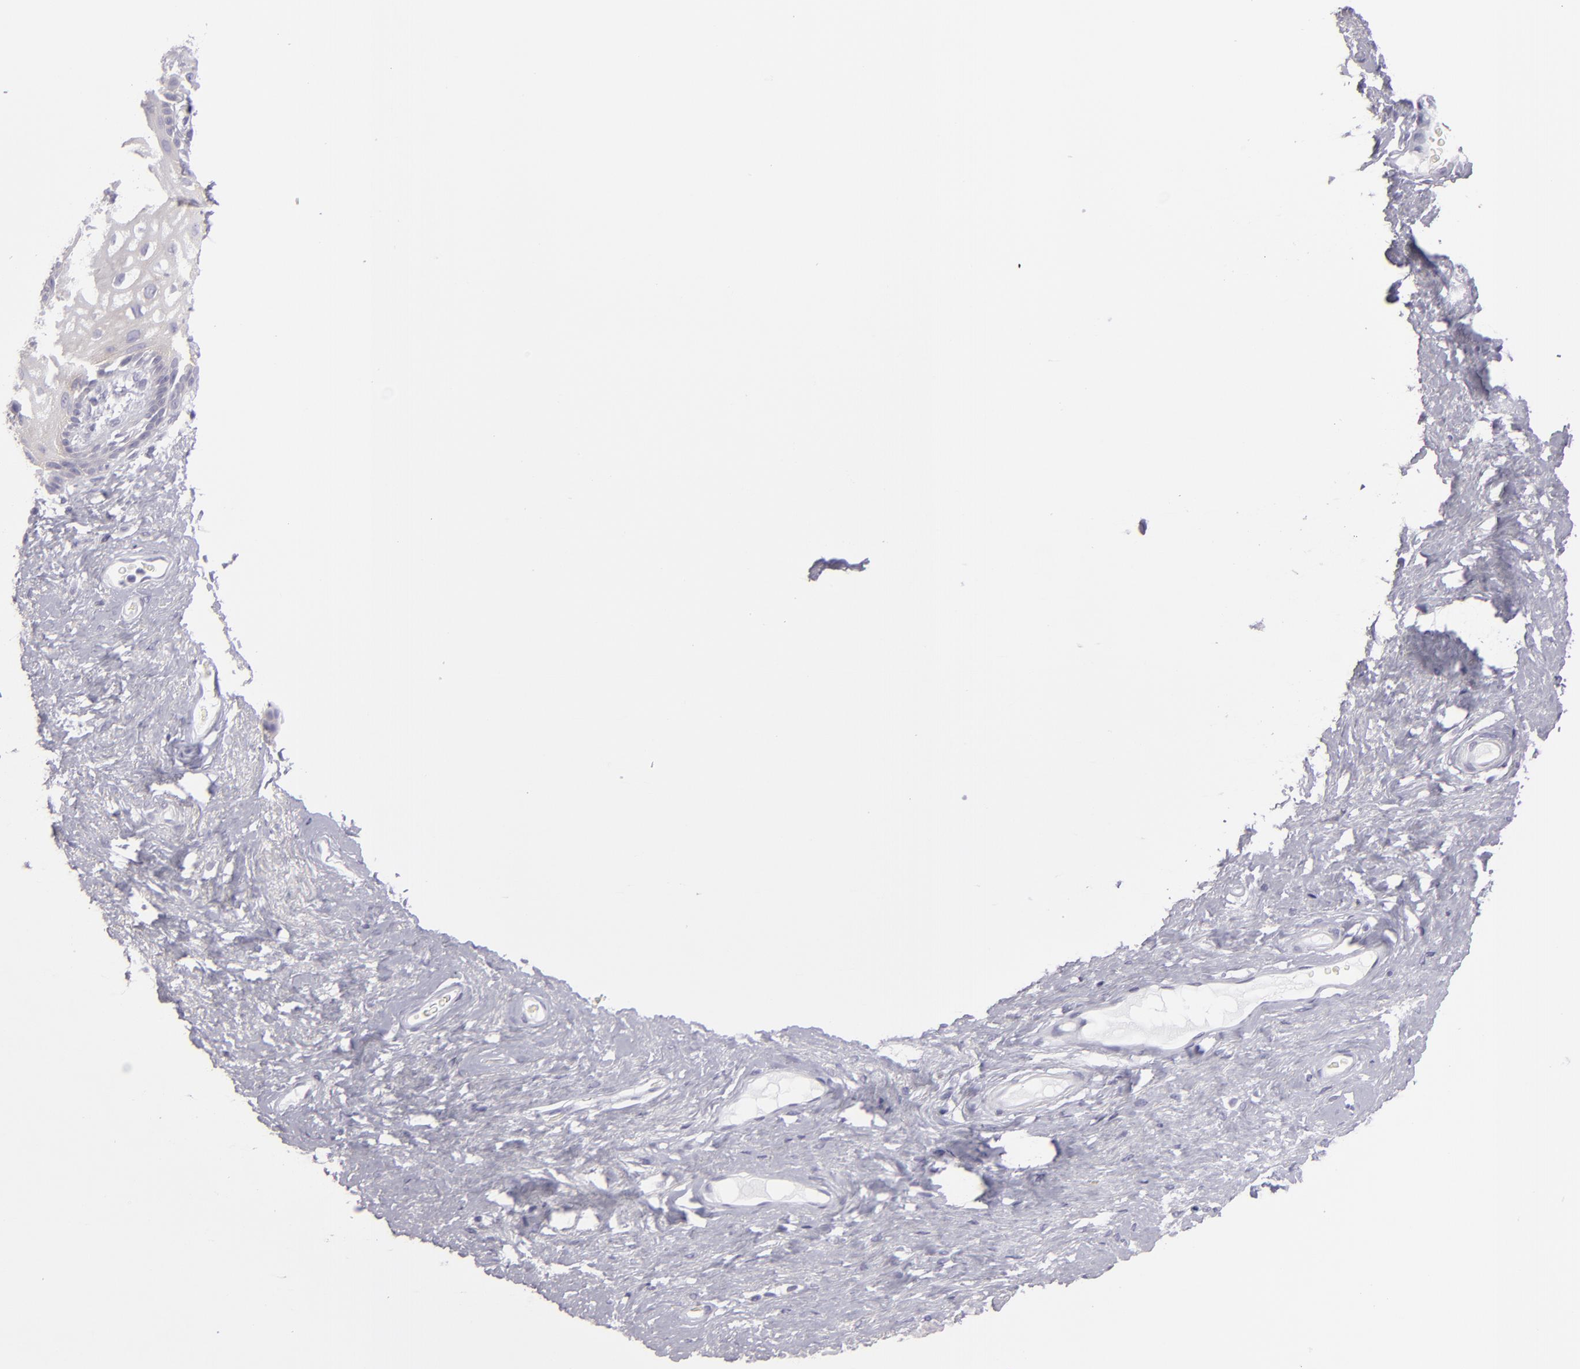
{"staining": {"intensity": "negative", "quantity": "none", "location": "none"}, "tissue": "vagina", "cell_type": "Squamous epithelial cells", "image_type": "normal", "snomed": [{"axis": "morphology", "description": "Normal tissue, NOS"}, {"axis": "topography", "description": "Vagina"}], "caption": "Squamous epithelial cells are negative for protein expression in unremarkable human vagina. (IHC, brightfield microscopy, high magnification).", "gene": "DLG4", "patient": {"sex": "female", "age": 61}}